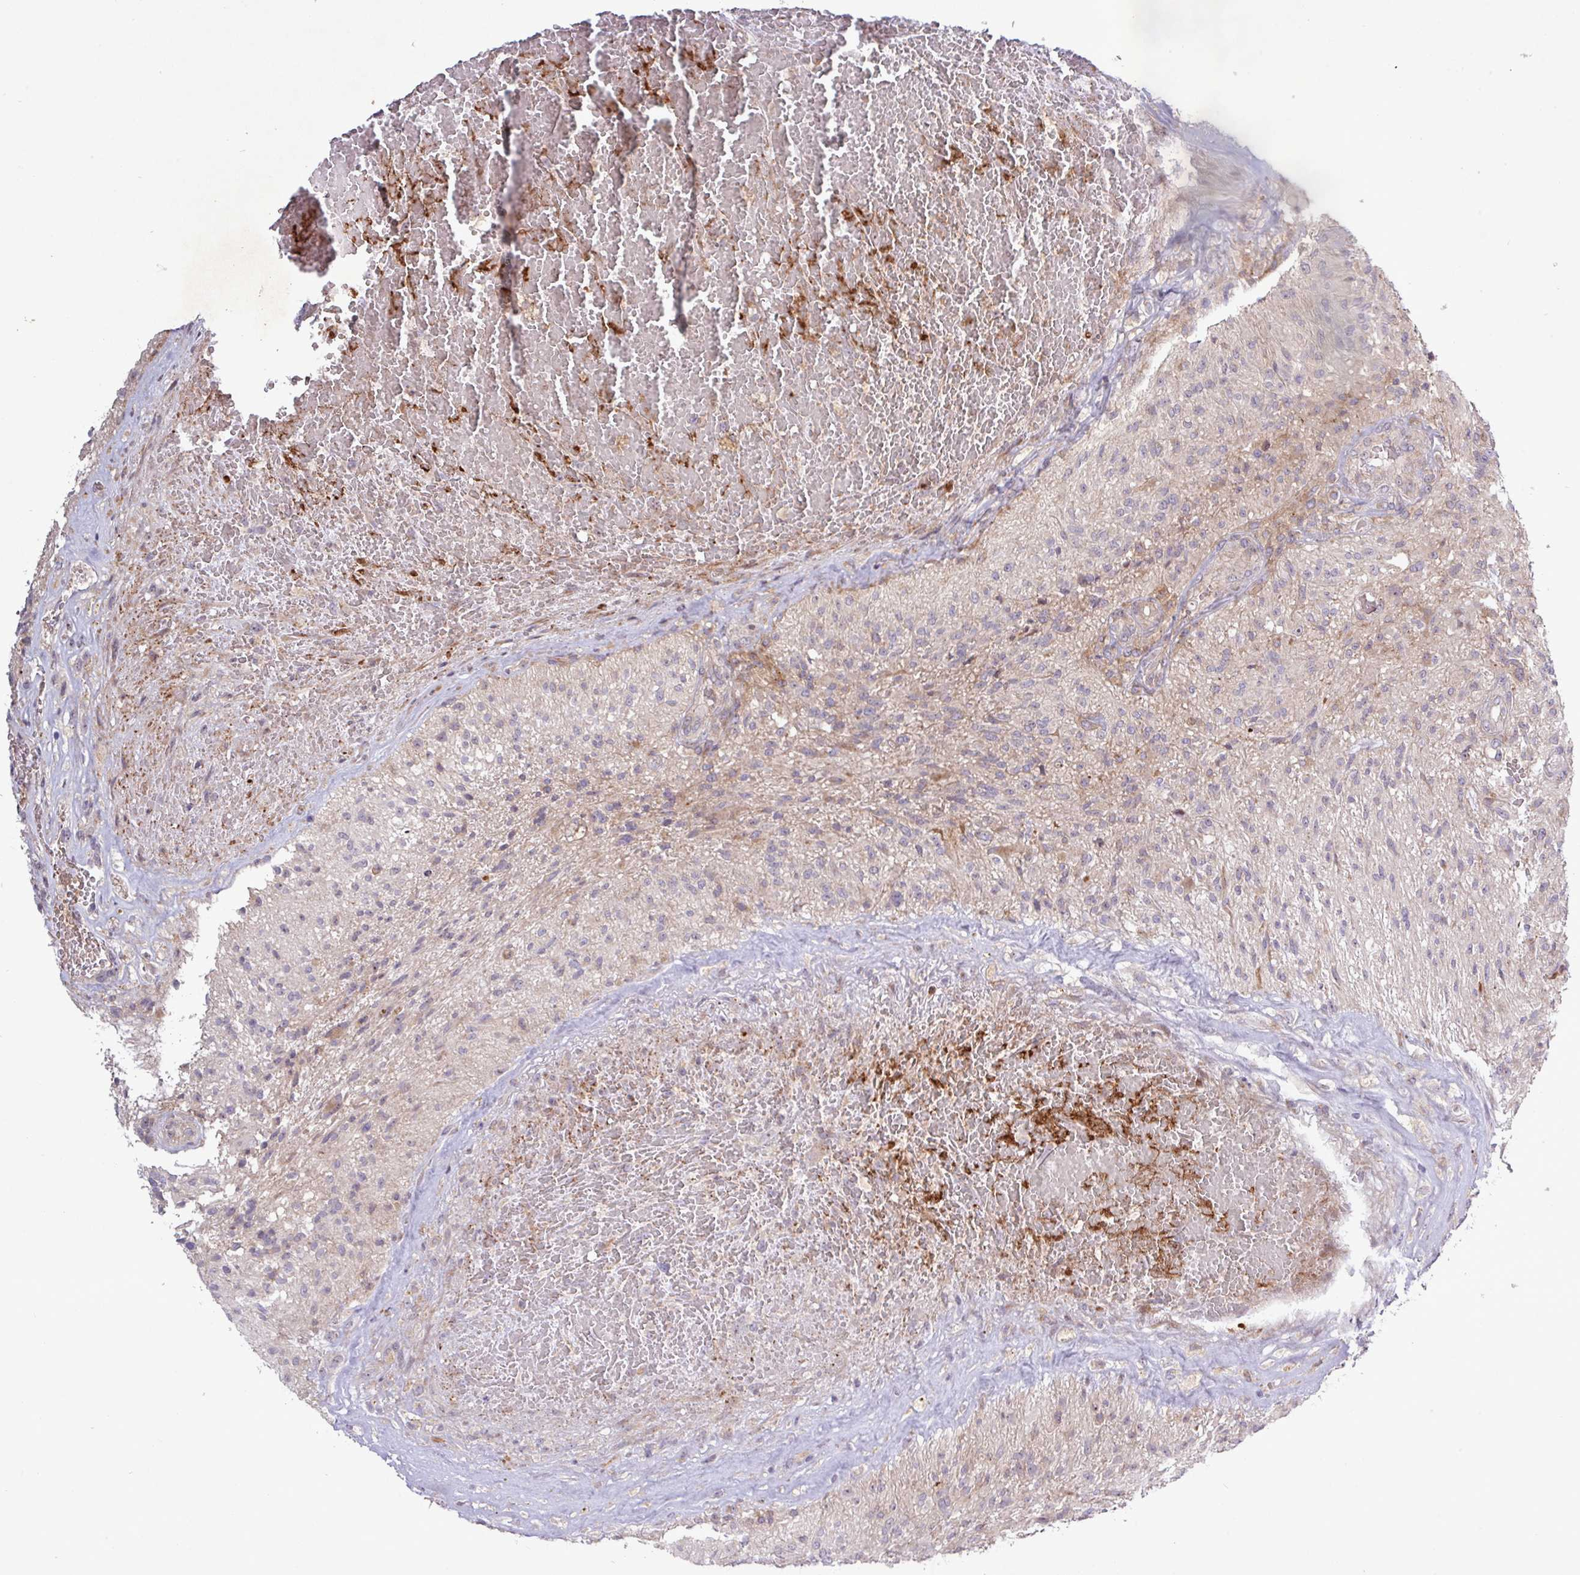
{"staining": {"intensity": "weak", "quantity": "<25%", "location": "cytoplasmic/membranous"}, "tissue": "glioma", "cell_type": "Tumor cells", "image_type": "cancer", "snomed": [{"axis": "morphology", "description": "Glioma, malignant, High grade"}, {"axis": "topography", "description": "Brain"}], "caption": "This is a micrograph of IHC staining of glioma, which shows no expression in tumor cells.", "gene": "TNFSF12", "patient": {"sex": "male", "age": 56}}